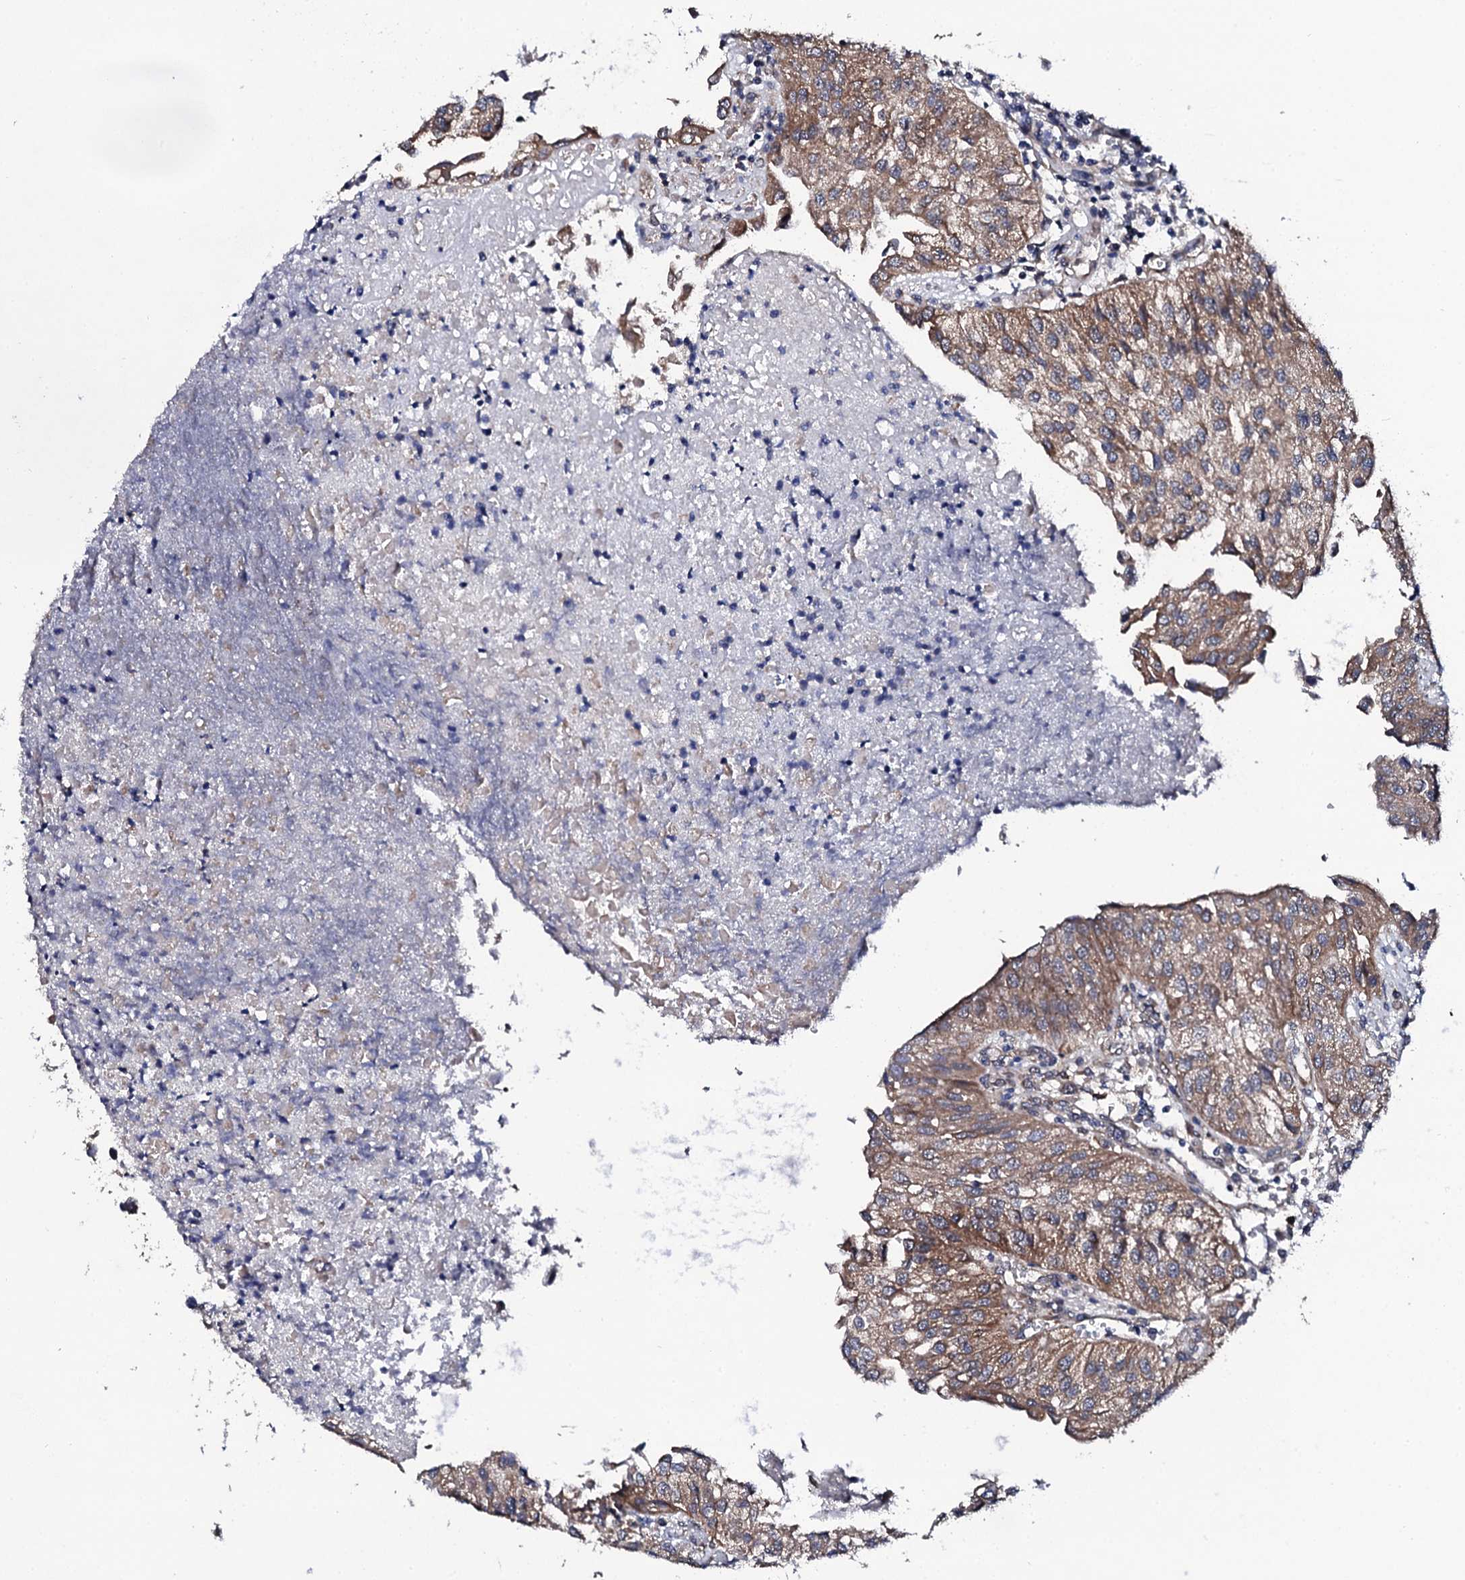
{"staining": {"intensity": "moderate", "quantity": "25%-75%", "location": "cytoplasmic/membranous"}, "tissue": "urothelial cancer", "cell_type": "Tumor cells", "image_type": "cancer", "snomed": [{"axis": "morphology", "description": "Urothelial carcinoma, Low grade"}, {"axis": "topography", "description": "Urinary bladder"}], "caption": "Urothelial cancer tissue exhibits moderate cytoplasmic/membranous positivity in about 25%-75% of tumor cells, visualized by immunohistochemistry. (Stains: DAB (3,3'-diaminobenzidine) in brown, nuclei in blue, Microscopy: brightfield microscopy at high magnification).", "gene": "IP6K1", "patient": {"sex": "female", "age": 89}}